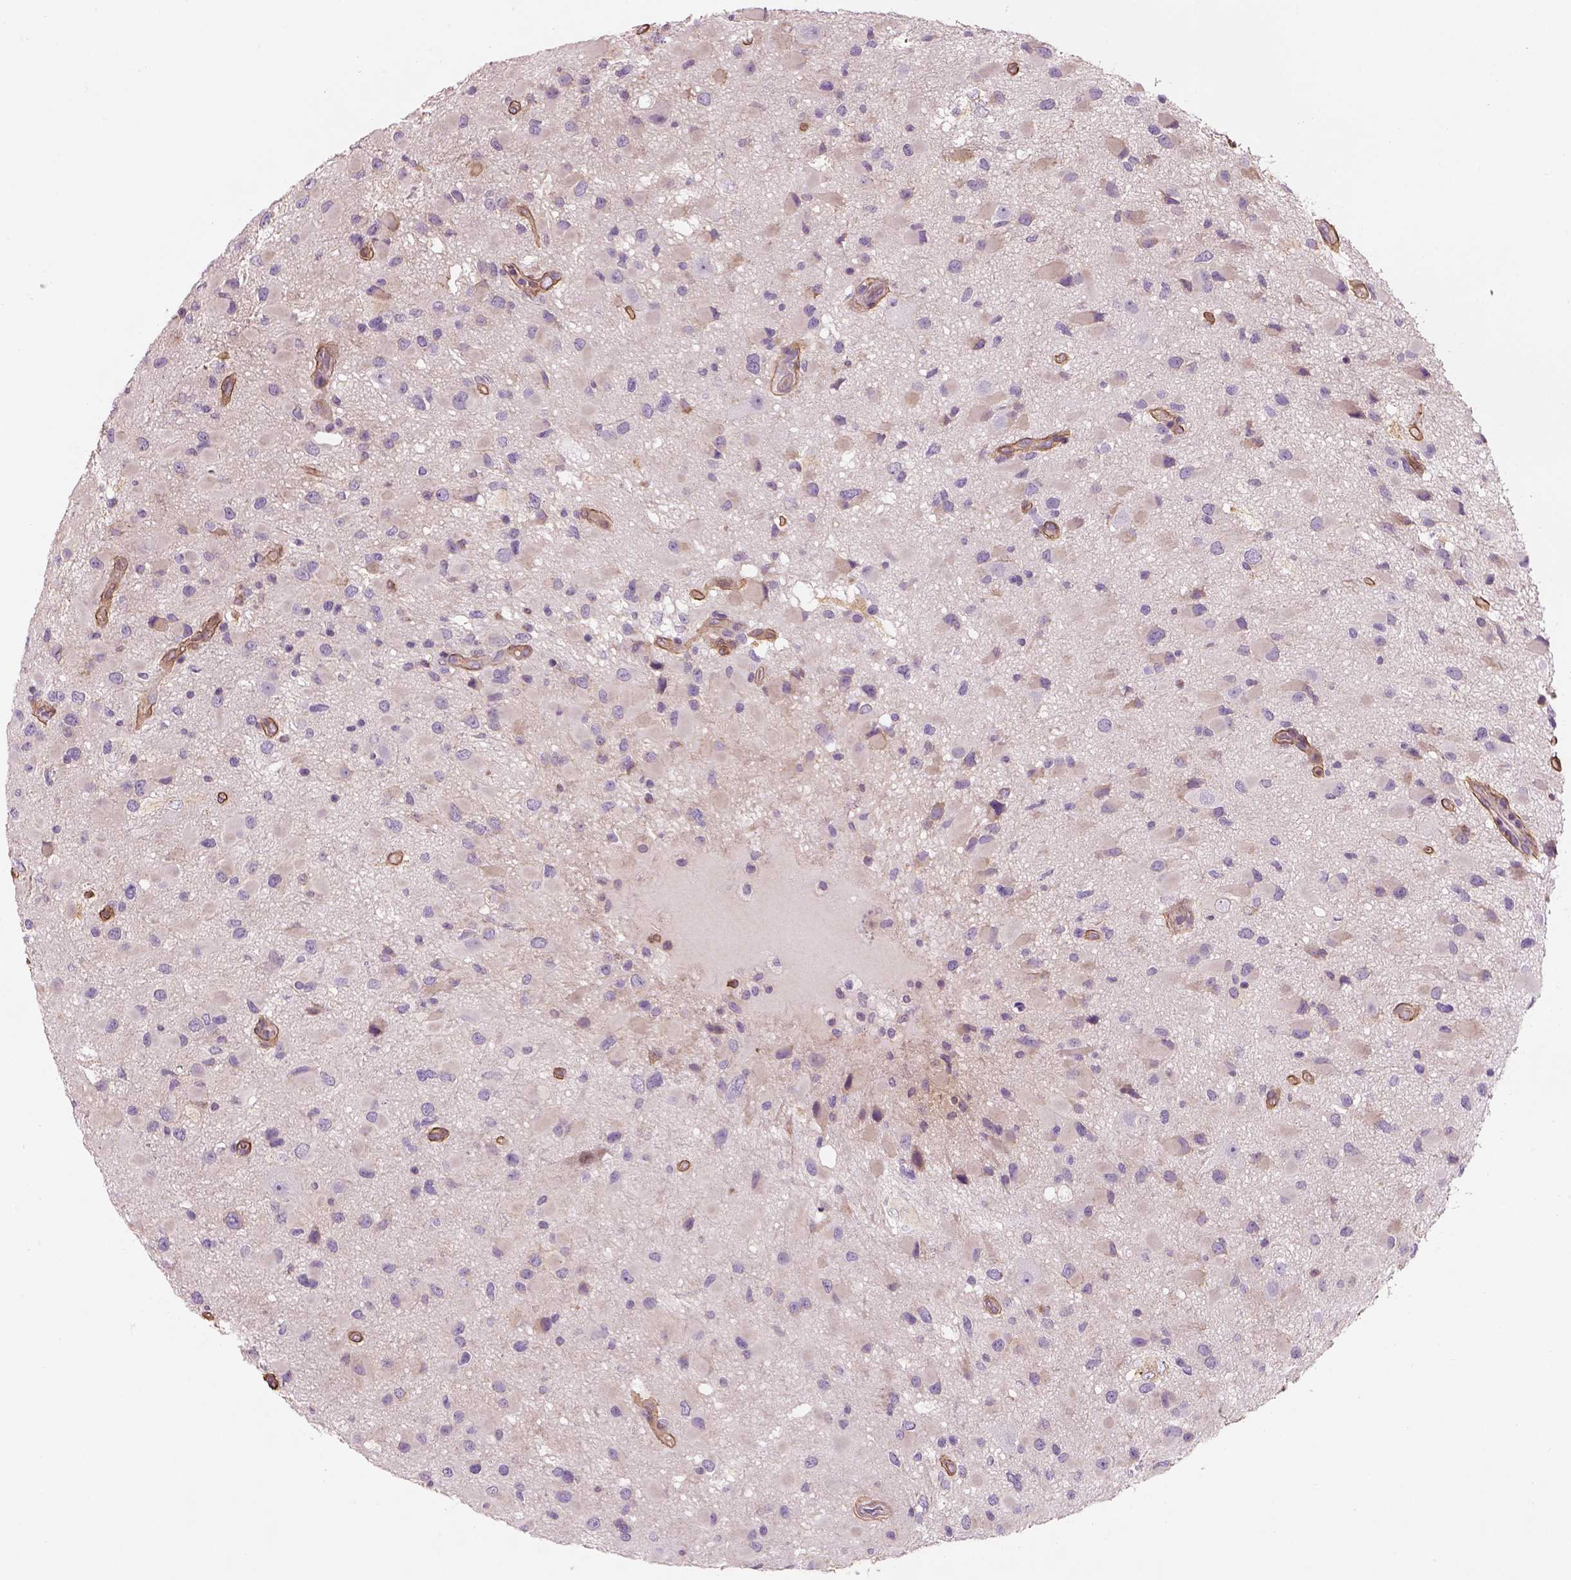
{"staining": {"intensity": "weak", "quantity": "<25%", "location": "cytoplasmic/membranous"}, "tissue": "glioma", "cell_type": "Tumor cells", "image_type": "cancer", "snomed": [{"axis": "morphology", "description": "Glioma, malignant, Low grade"}, {"axis": "topography", "description": "Brain"}], "caption": "There is no significant staining in tumor cells of malignant low-grade glioma.", "gene": "IFT52", "patient": {"sex": "female", "age": 32}}